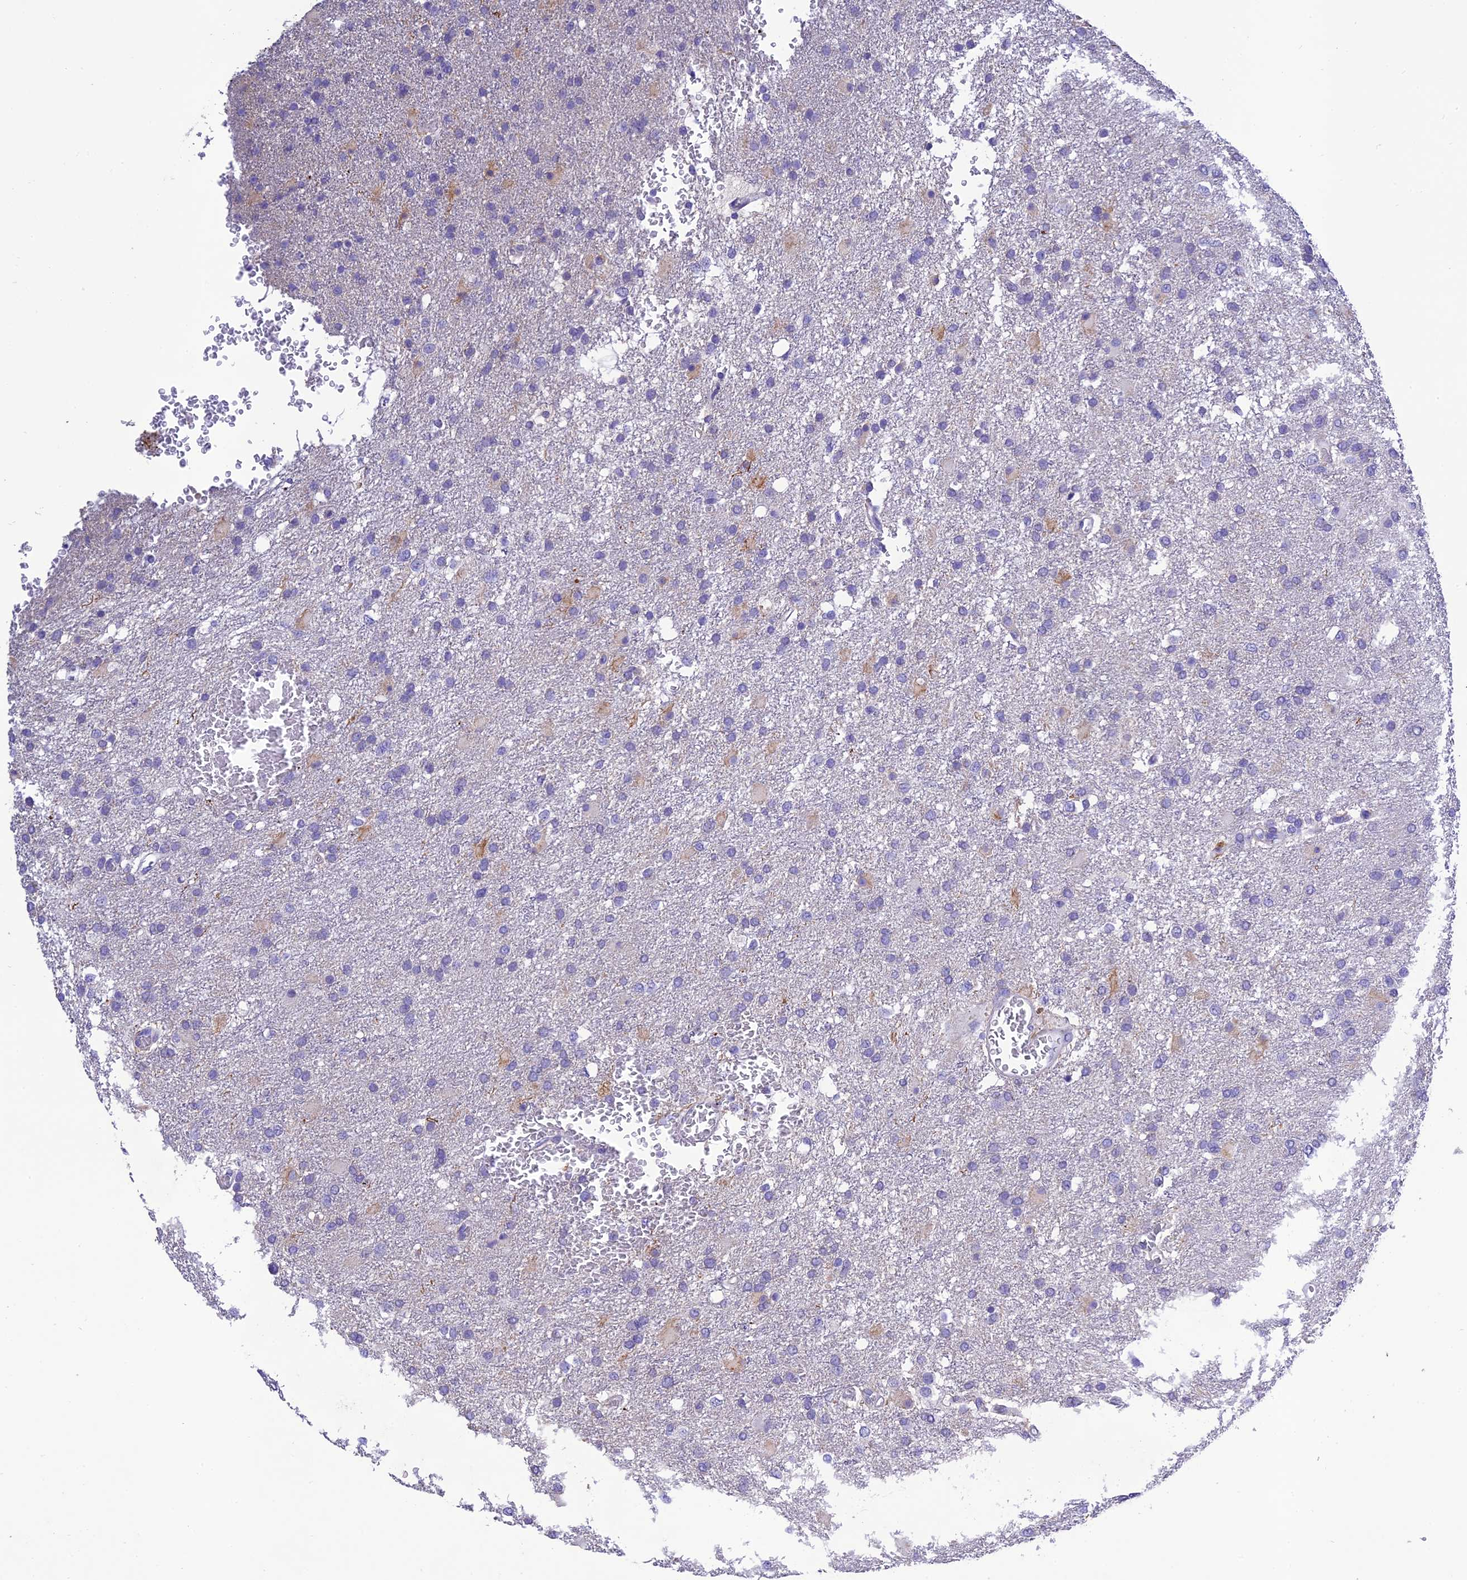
{"staining": {"intensity": "negative", "quantity": "none", "location": "none"}, "tissue": "glioma", "cell_type": "Tumor cells", "image_type": "cancer", "snomed": [{"axis": "morphology", "description": "Glioma, malignant, High grade"}, {"axis": "topography", "description": "Brain"}], "caption": "A high-resolution micrograph shows immunohistochemistry (IHC) staining of glioma, which shows no significant positivity in tumor cells.", "gene": "MS4A5", "patient": {"sex": "female", "age": 74}}